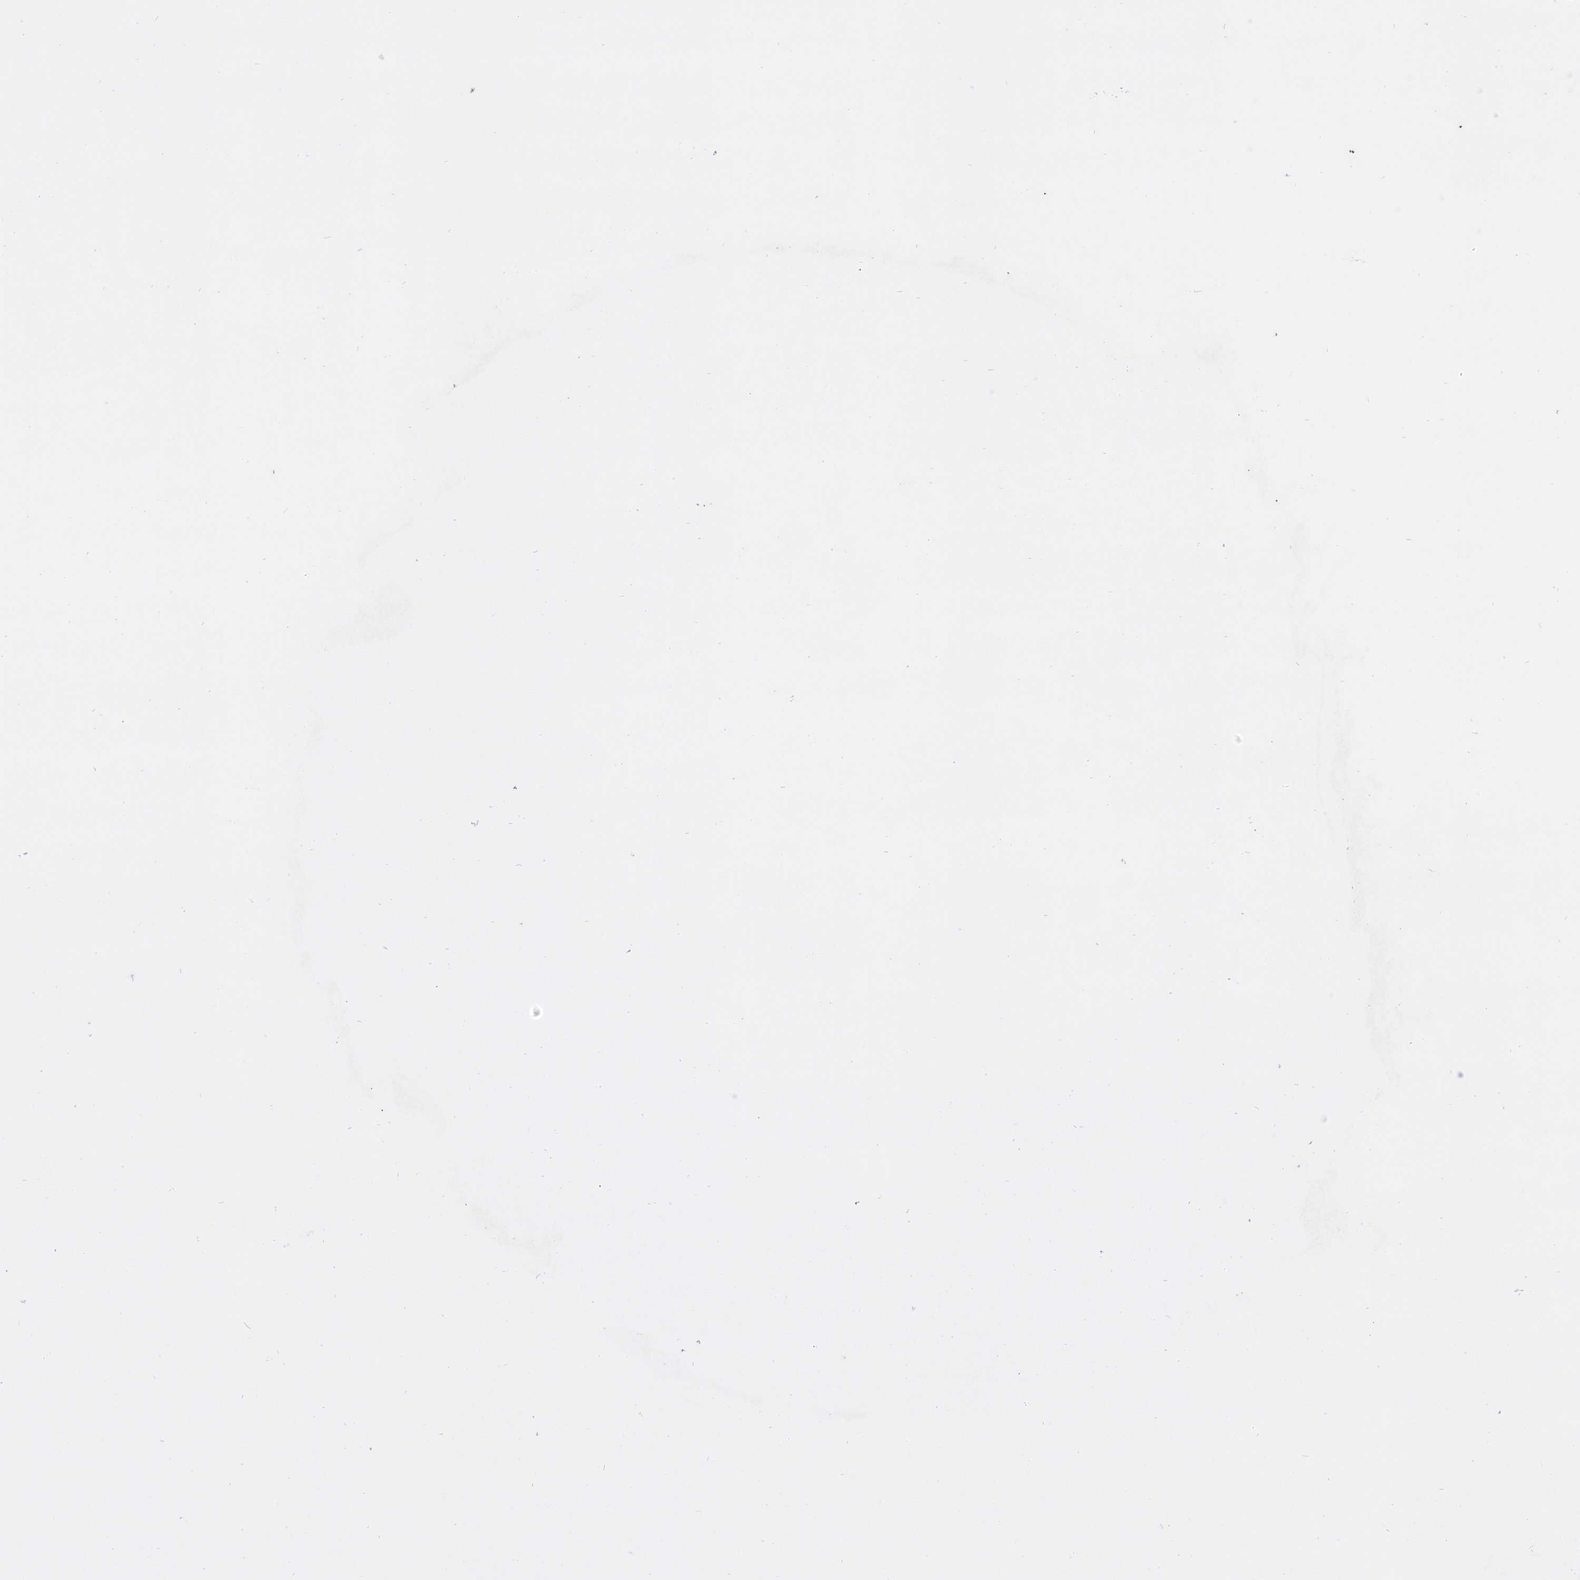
{"staining": {"intensity": "moderate", "quantity": "<25%", "location": "cytoplasmic/membranous"}, "tissue": "skin cancer", "cell_type": "Tumor cells", "image_type": "cancer", "snomed": [{"axis": "morphology", "description": "Basal cell carcinoma"}, {"axis": "topography", "description": "Skin"}], "caption": "Immunohistochemistry (IHC) of human skin basal cell carcinoma exhibits low levels of moderate cytoplasmic/membranous staining in about <25% of tumor cells.", "gene": "CDAN1", "patient": {"sex": "female", "age": 65}}